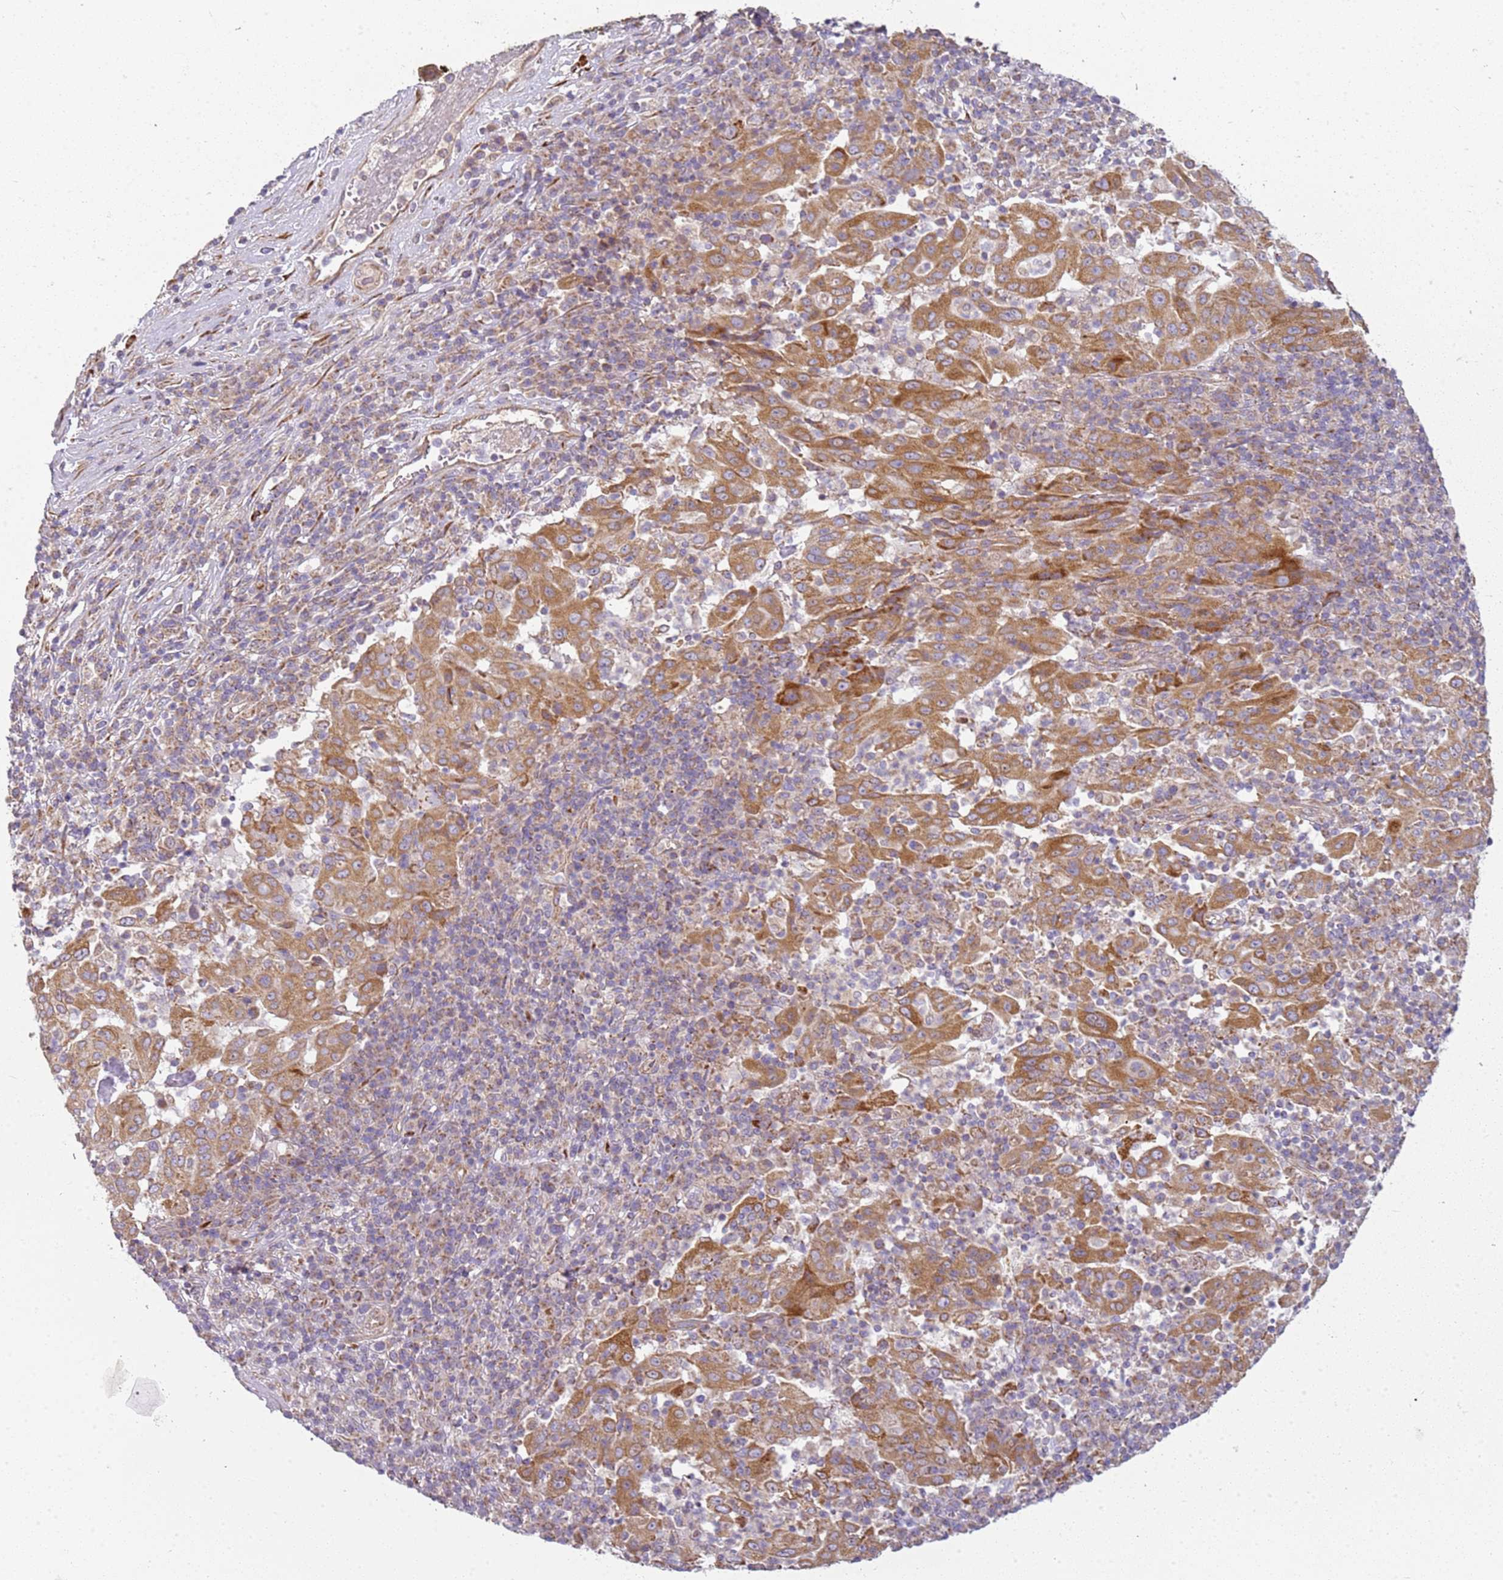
{"staining": {"intensity": "moderate", "quantity": ">75%", "location": "cytoplasmic/membranous"}, "tissue": "pancreatic cancer", "cell_type": "Tumor cells", "image_type": "cancer", "snomed": [{"axis": "morphology", "description": "Adenocarcinoma, NOS"}, {"axis": "topography", "description": "Pancreas"}], "caption": "The histopathology image displays a brown stain indicating the presence of a protein in the cytoplasmic/membranous of tumor cells in pancreatic adenocarcinoma. The protein is stained brown, and the nuclei are stained in blue (DAB (3,3'-diaminobenzidine) IHC with brightfield microscopy, high magnification).", "gene": "TMEM200C", "patient": {"sex": "male", "age": 63}}